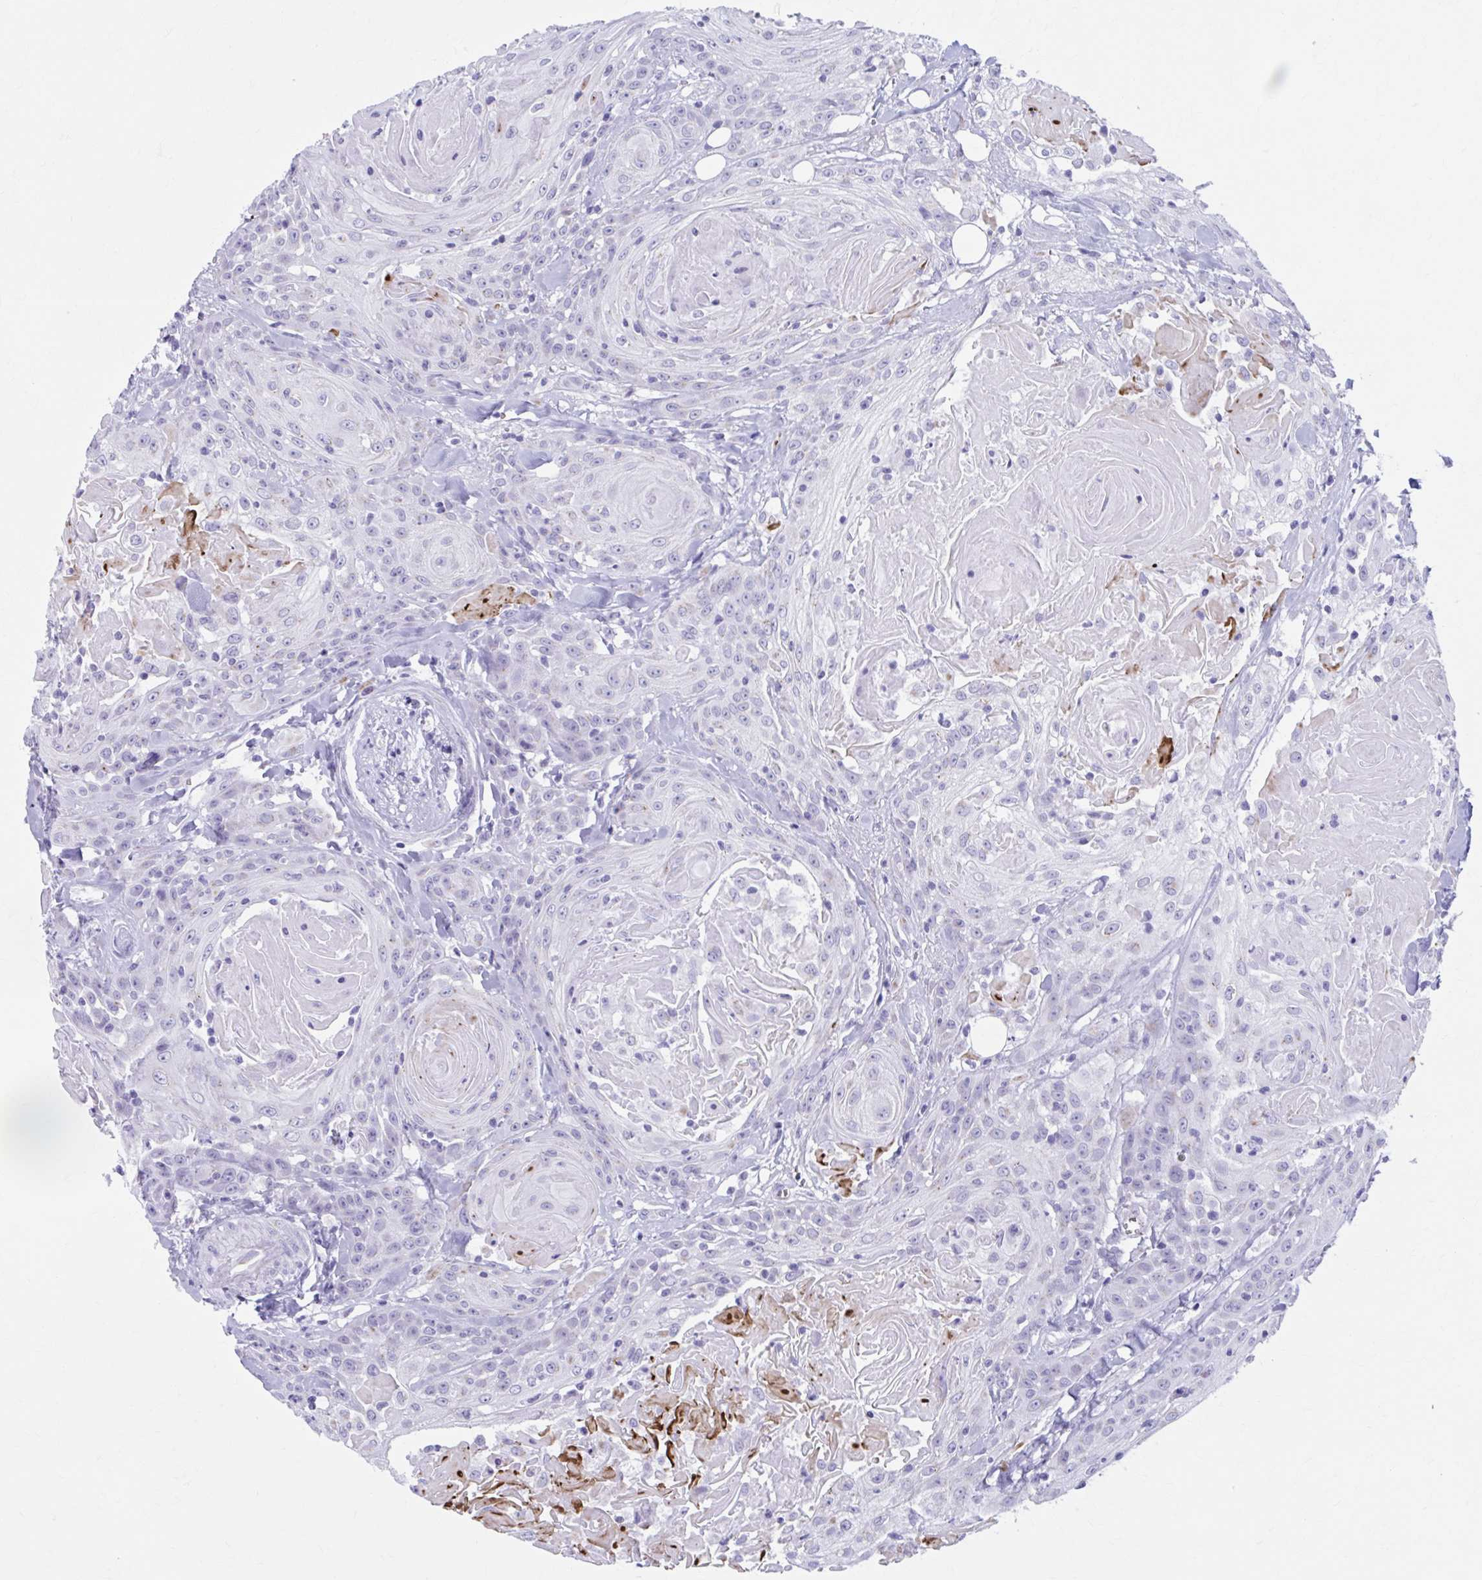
{"staining": {"intensity": "negative", "quantity": "none", "location": "none"}, "tissue": "head and neck cancer", "cell_type": "Tumor cells", "image_type": "cancer", "snomed": [{"axis": "morphology", "description": "Squamous cell carcinoma, NOS"}, {"axis": "topography", "description": "Head-Neck"}], "caption": "Immunohistochemistry (IHC) of head and neck cancer (squamous cell carcinoma) shows no positivity in tumor cells.", "gene": "KCNE2", "patient": {"sex": "female", "age": 84}}